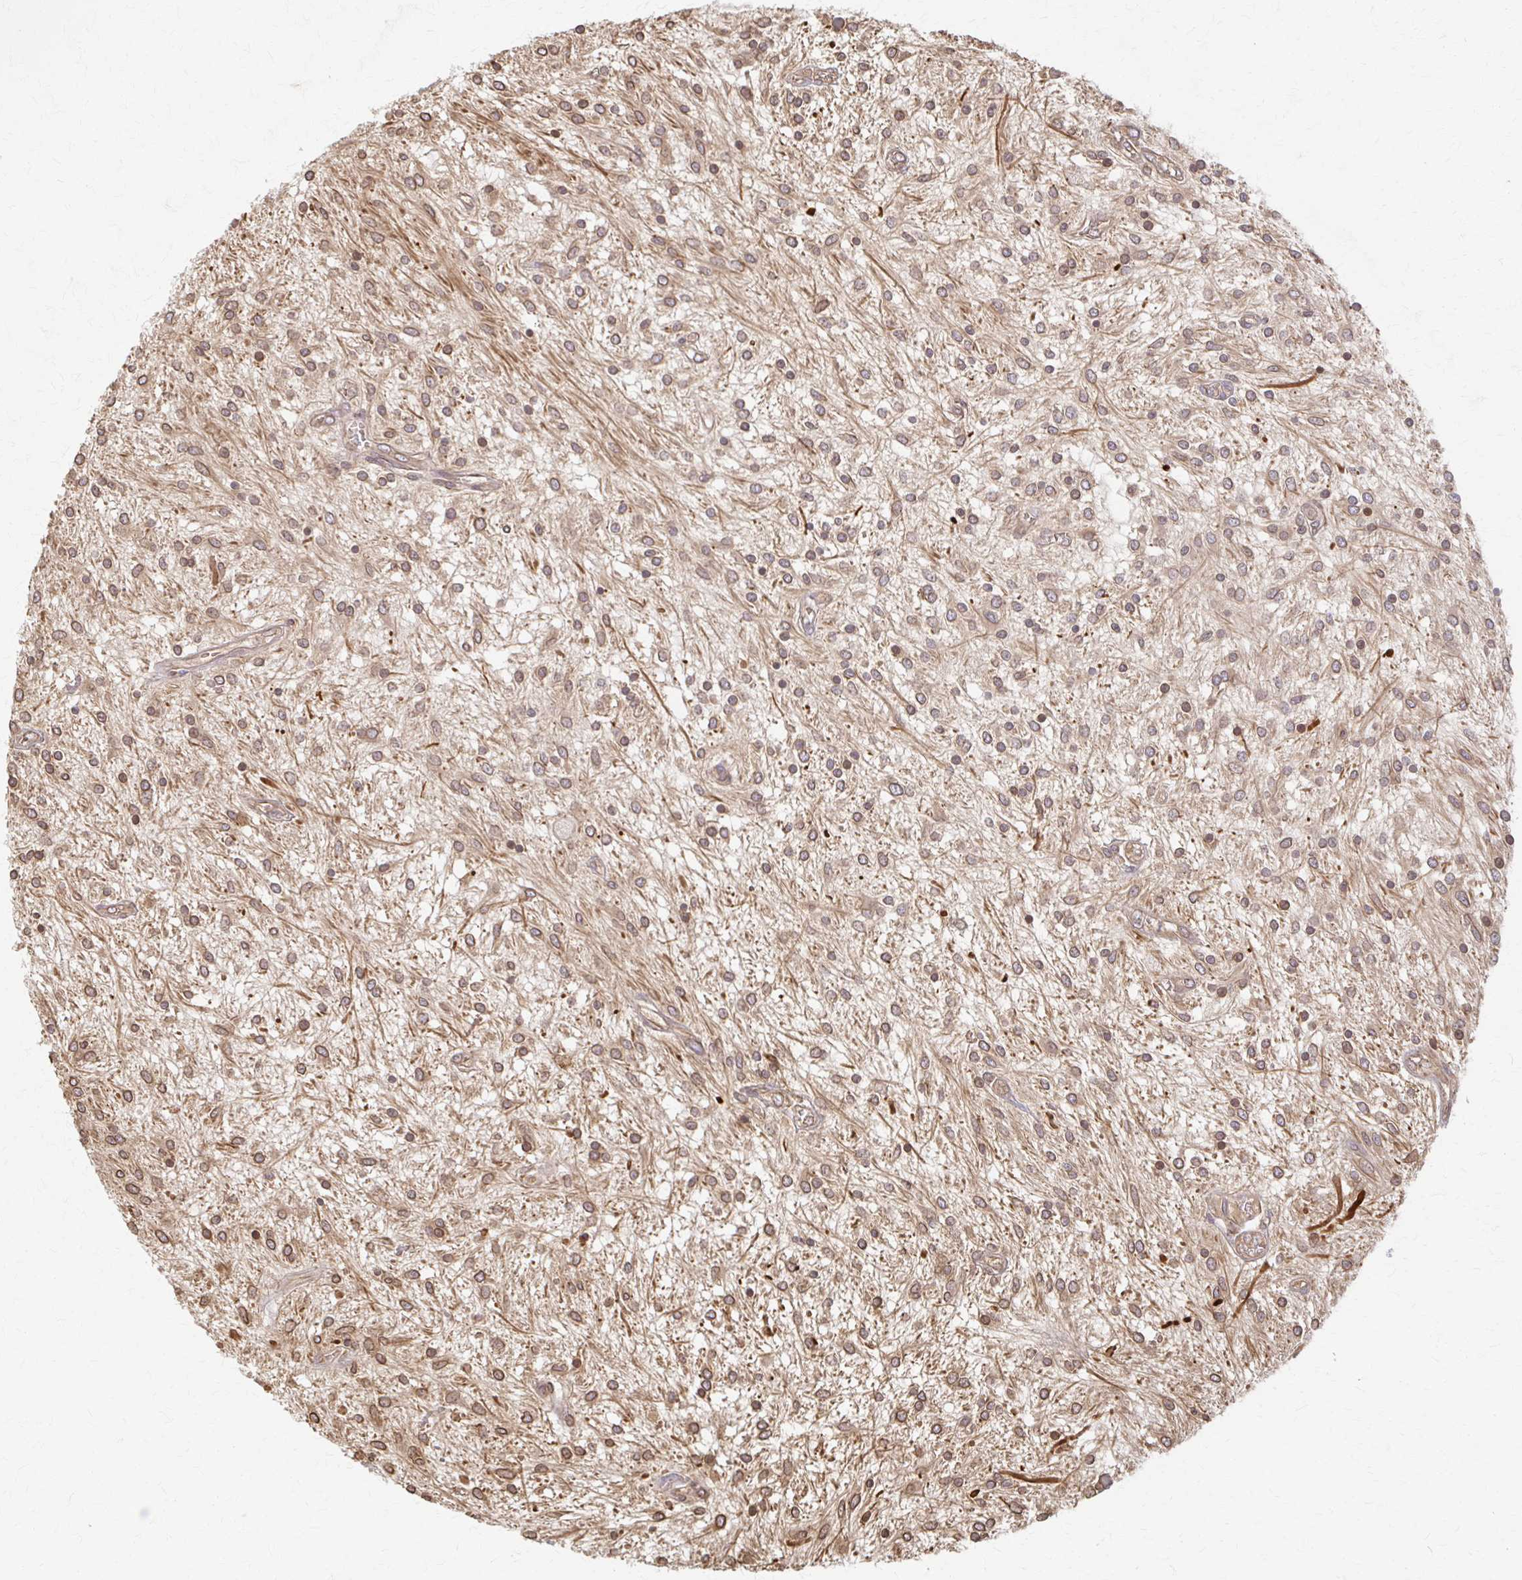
{"staining": {"intensity": "moderate", "quantity": ">75%", "location": "cytoplasmic/membranous"}, "tissue": "glioma", "cell_type": "Tumor cells", "image_type": "cancer", "snomed": [{"axis": "morphology", "description": "Glioma, malignant, Low grade"}, {"axis": "topography", "description": "Cerebellum"}], "caption": "Immunohistochemical staining of human glioma shows moderate cytoplasmic/membranous protein staining in approximately >75% of tumor cells.", "gene": "ARHGAP35", "patient": {"sex": "female", "age": 14}}